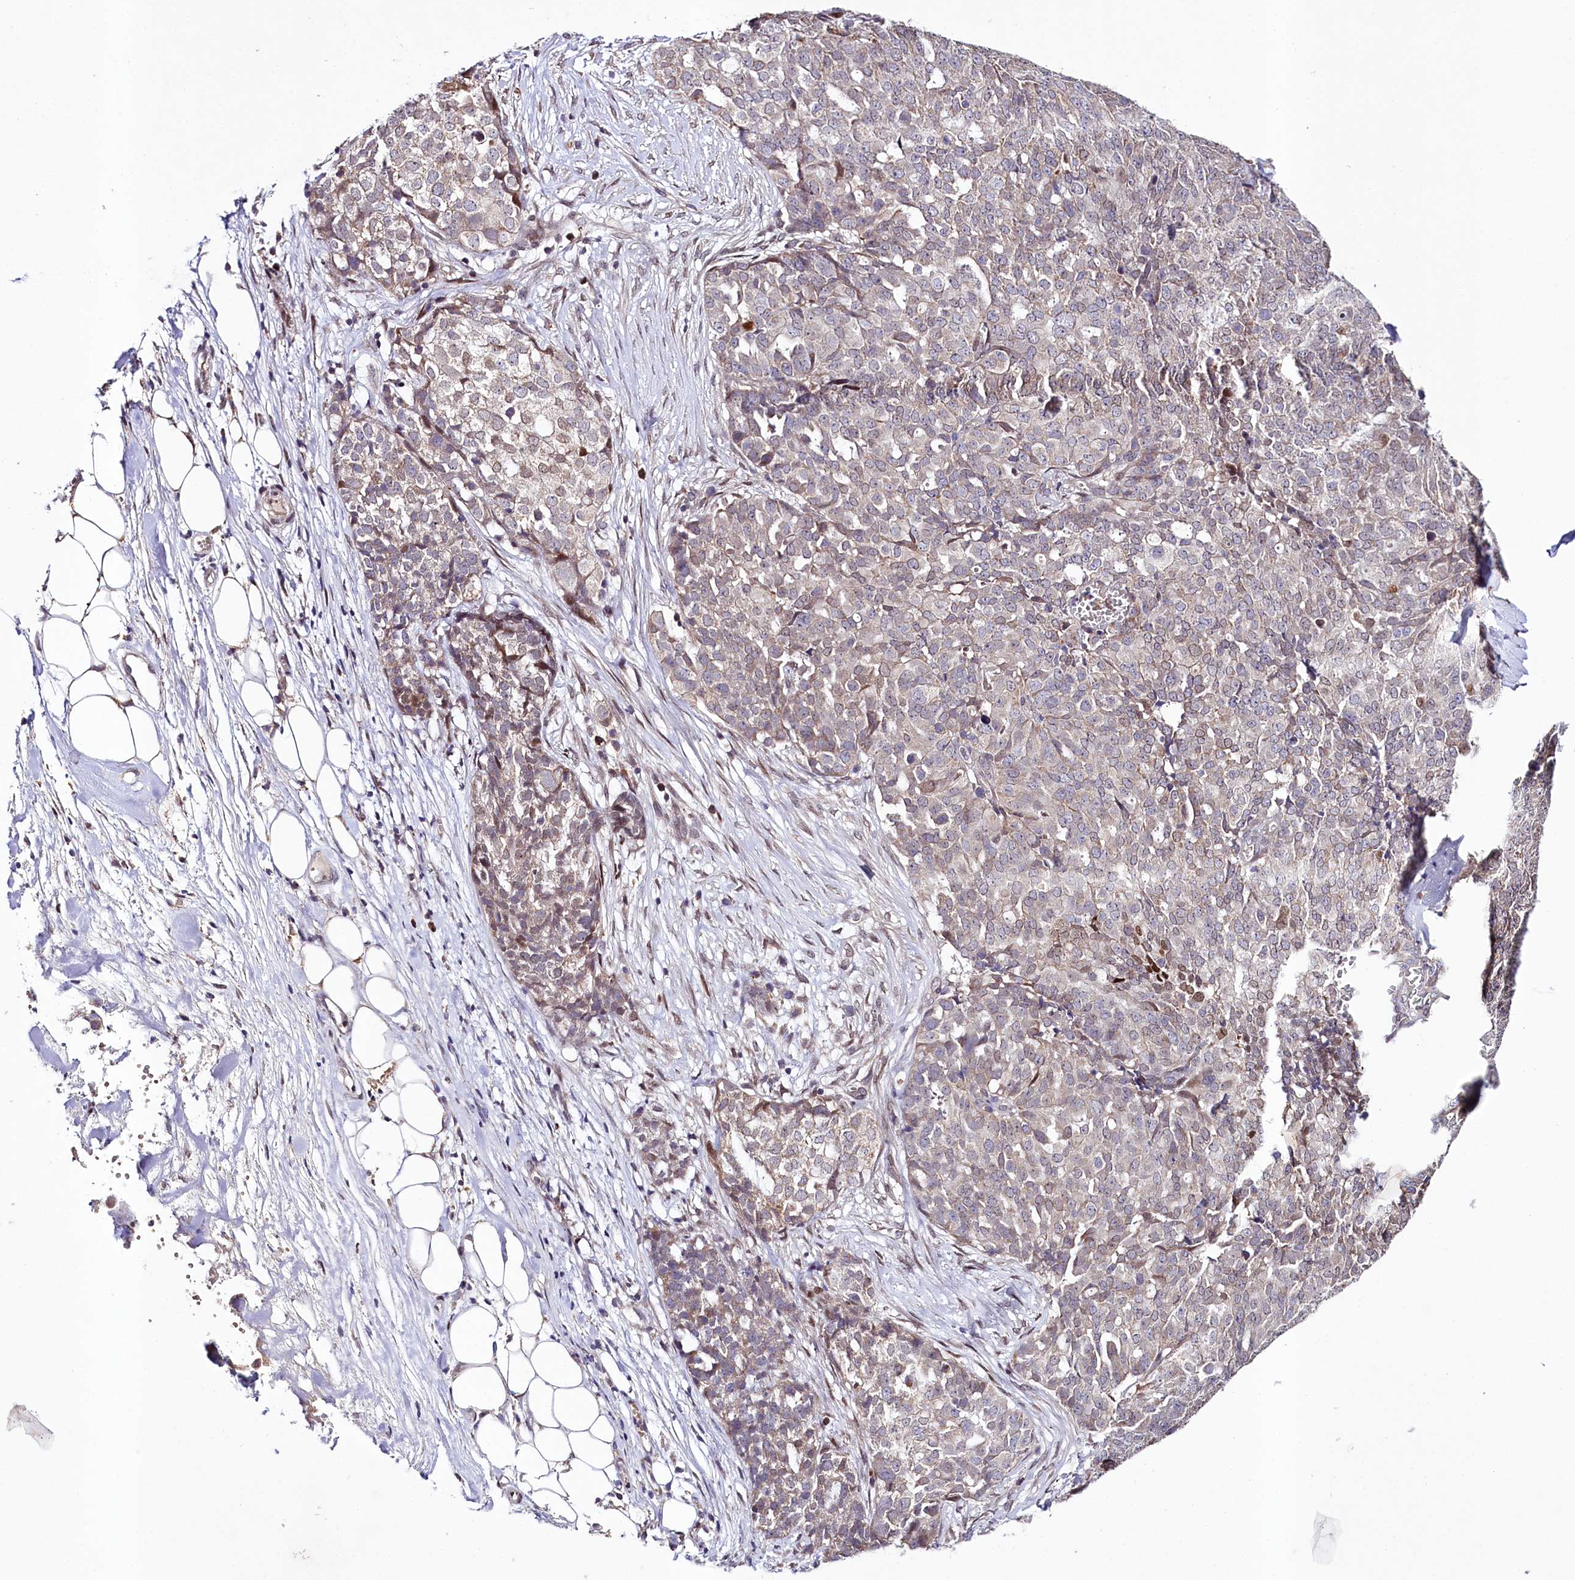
{"staining": {"intensity": "moderate", "quantity": "<25%", "location": "nuclear"}, "tissue": "ovarian cancer", "cell_type": "Tumor cells", "image_type": "cancer", "snomed": [{"axis": "morphology", "description": "Cystadenocarcinoma, serous, NOS"}, {"axis": "topography", "description": "Soft tissue"}, {"axis": "topography", "description": "Ovary"}], "caption": "A histopathology image of human ovarian cancer (serous cystadenocarcinoma) stained for a protein reveals moderate nuclear brown staining in tumor cells. (Stains: DAB (3,3'-diaminobenzidine) in brown, nuclei in blue, Microscopy: brightfield microscopy at high magnification).", "gene": "ZNF226", "patient": {"sex": "female", "age": 57}}